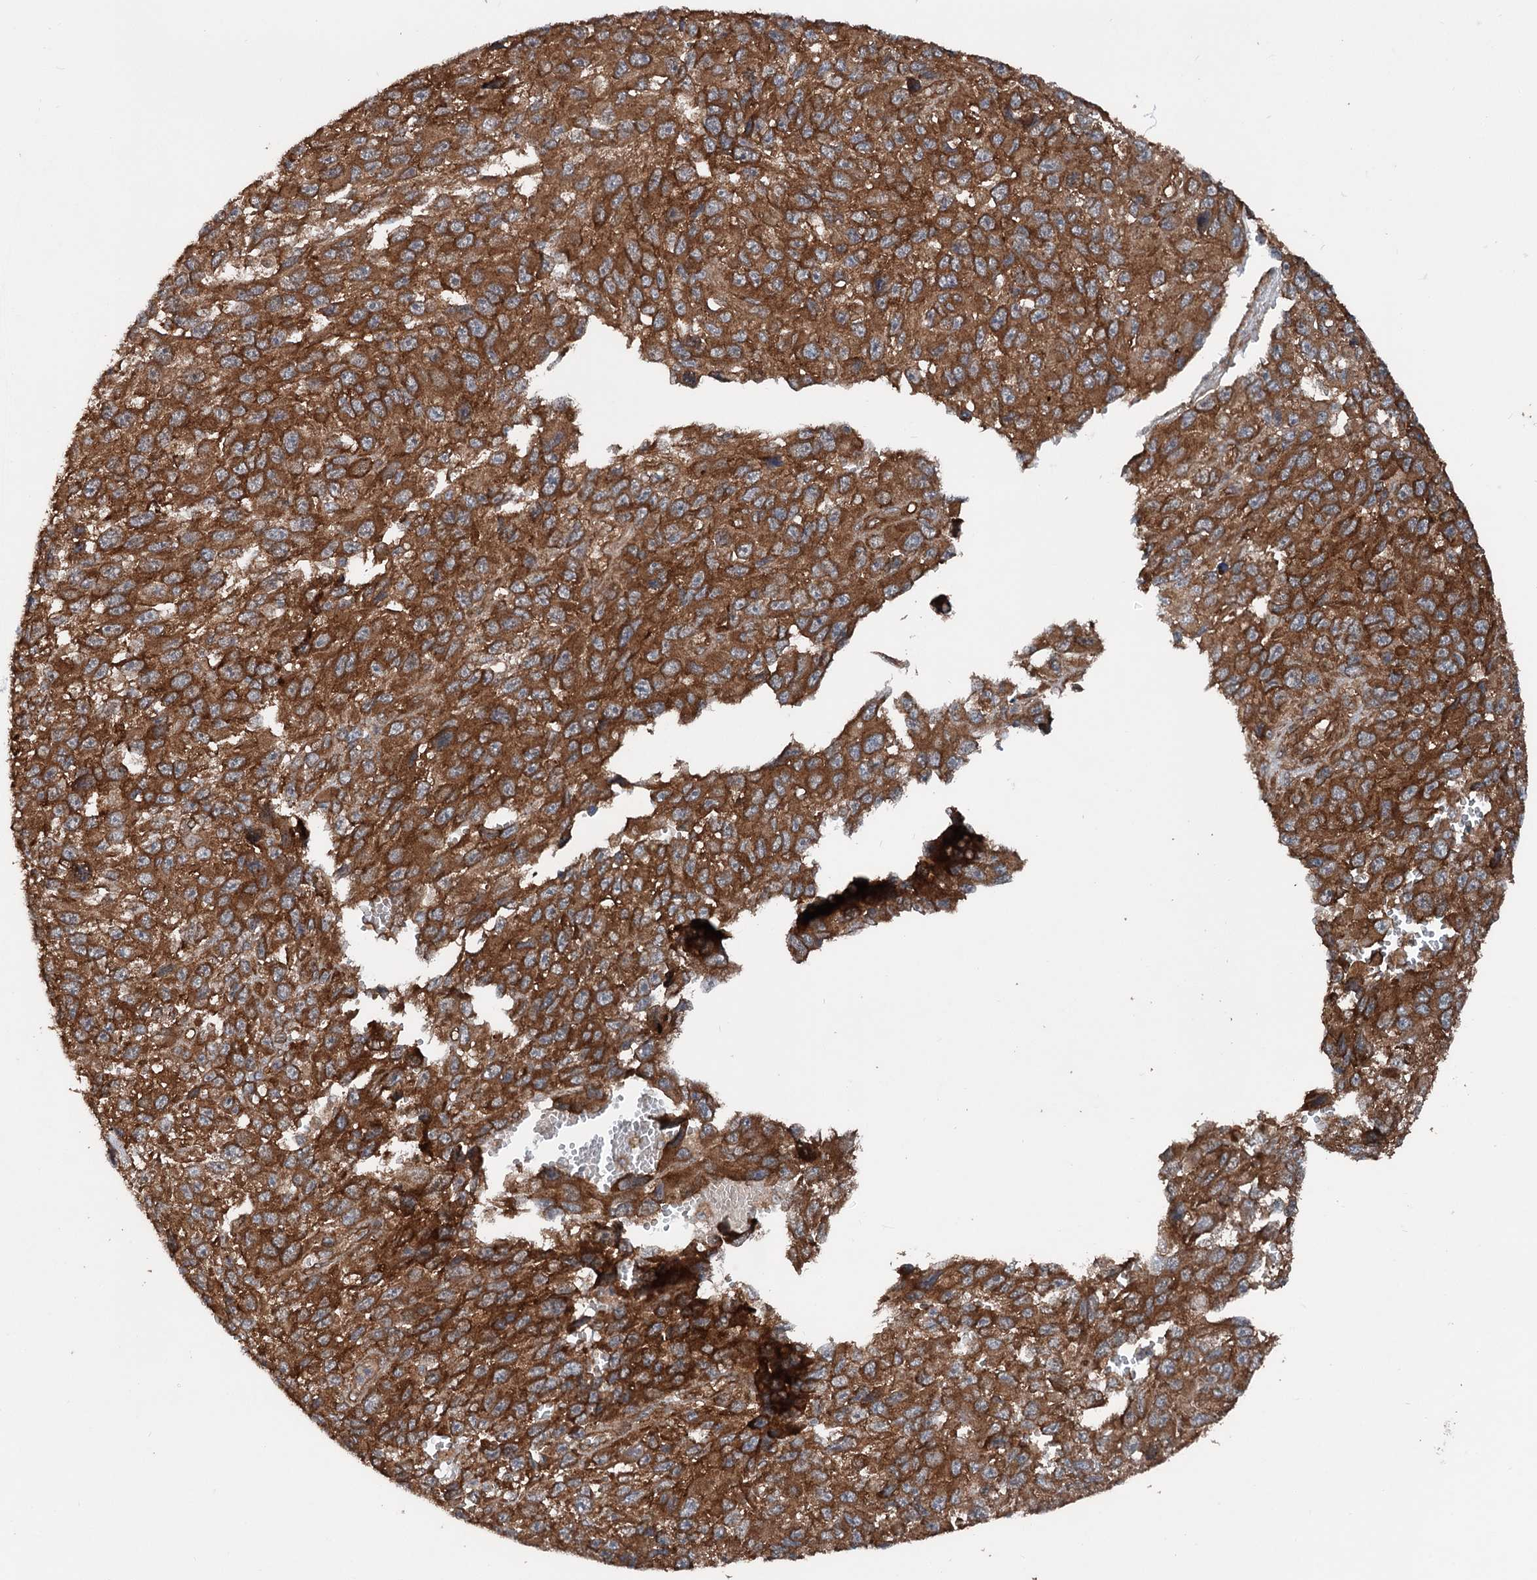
{"staining": {"intensity": "strong", "quantity": ">75%", "location": "cytoplasmic/membranous"}, "tissue": "melanoma", "cell_type": "Tumor cells", "image_type": "cancer", "snomed": [{"axis": "morphology", "description": "Normal tissue, NOS"}, {"axis": "morphology", "description": "Malignant melanoma, NOS"}, {"axis": "topography", "description": "Skin"}], "caption": "Melanoma tissue exhibits strong cytoplasmic/membranous staining in approximately >75% of tumor cells, visualized by immunohistochemistry.", "gene": "RNF214", "patient": {"sex": "female", "age": 96}}